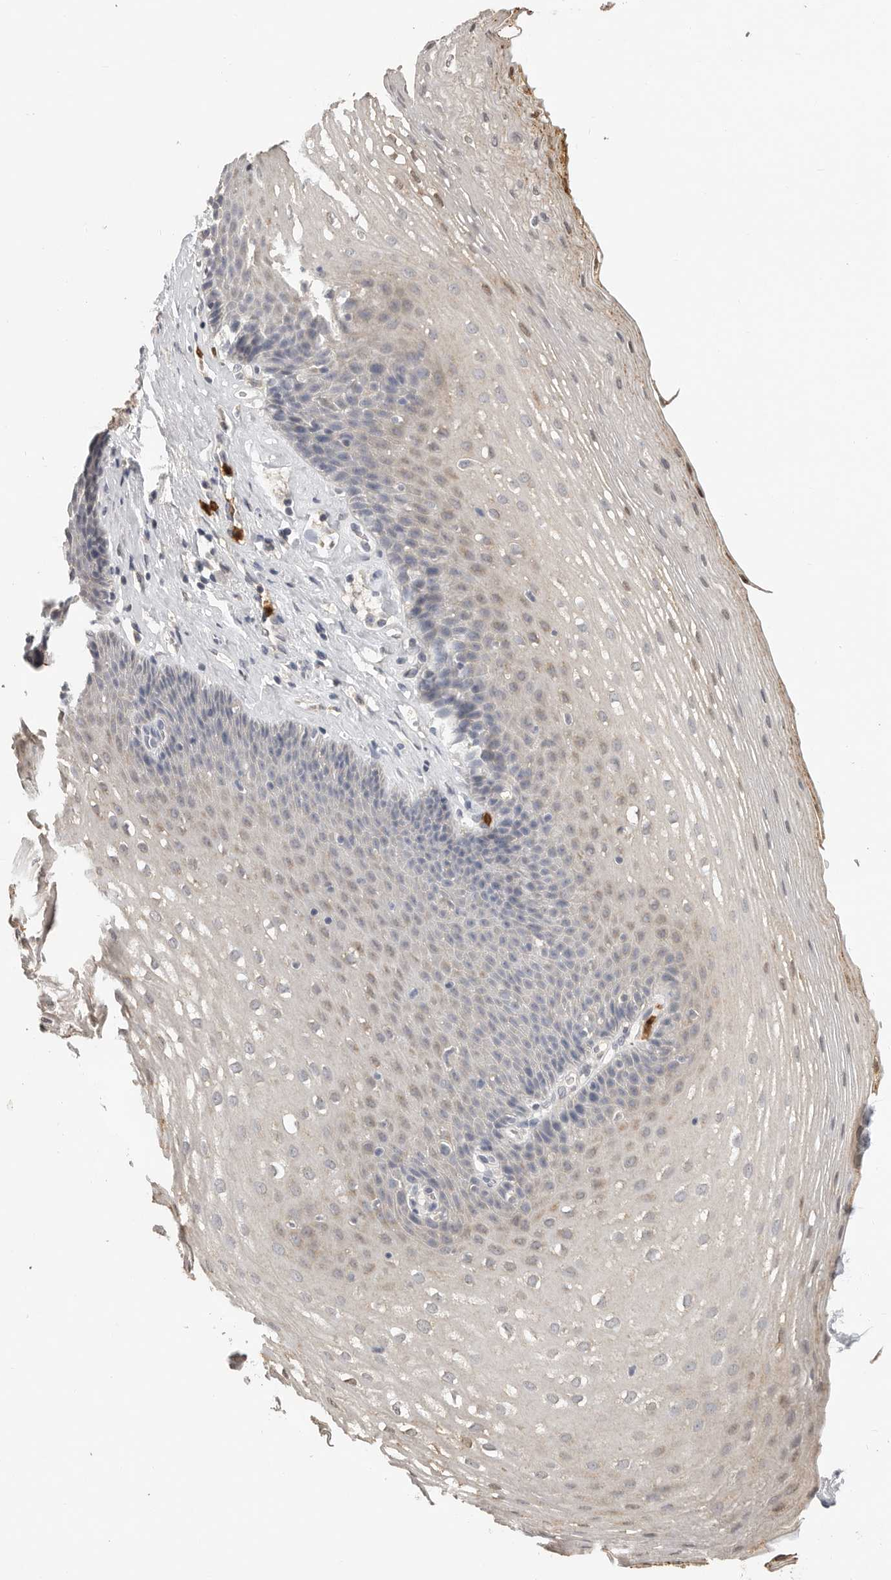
{"staining": {"intensity": "weak", "quantity": "<25%", "location": "cytoplasmic/membranous"}, "tissue": "esophagus", "cell_type": "Squamous epithelial cells", "image_type": "normal", "snomed": [{"axis": "morphology", "description": "Normal tissue, NOS"}, {"axis": "topography", "description": "Esophagus"}], "caption": "Photomicrograph shows no significant protein expression in squamous epithelial cells of normal esophagus. Brightfield microscopy of IHC stained with DAB (brown) and hematoxylin (blue), captured at high magnification.", "gene": "LTBR", "patient": {"sex": "female", "age": 66}}